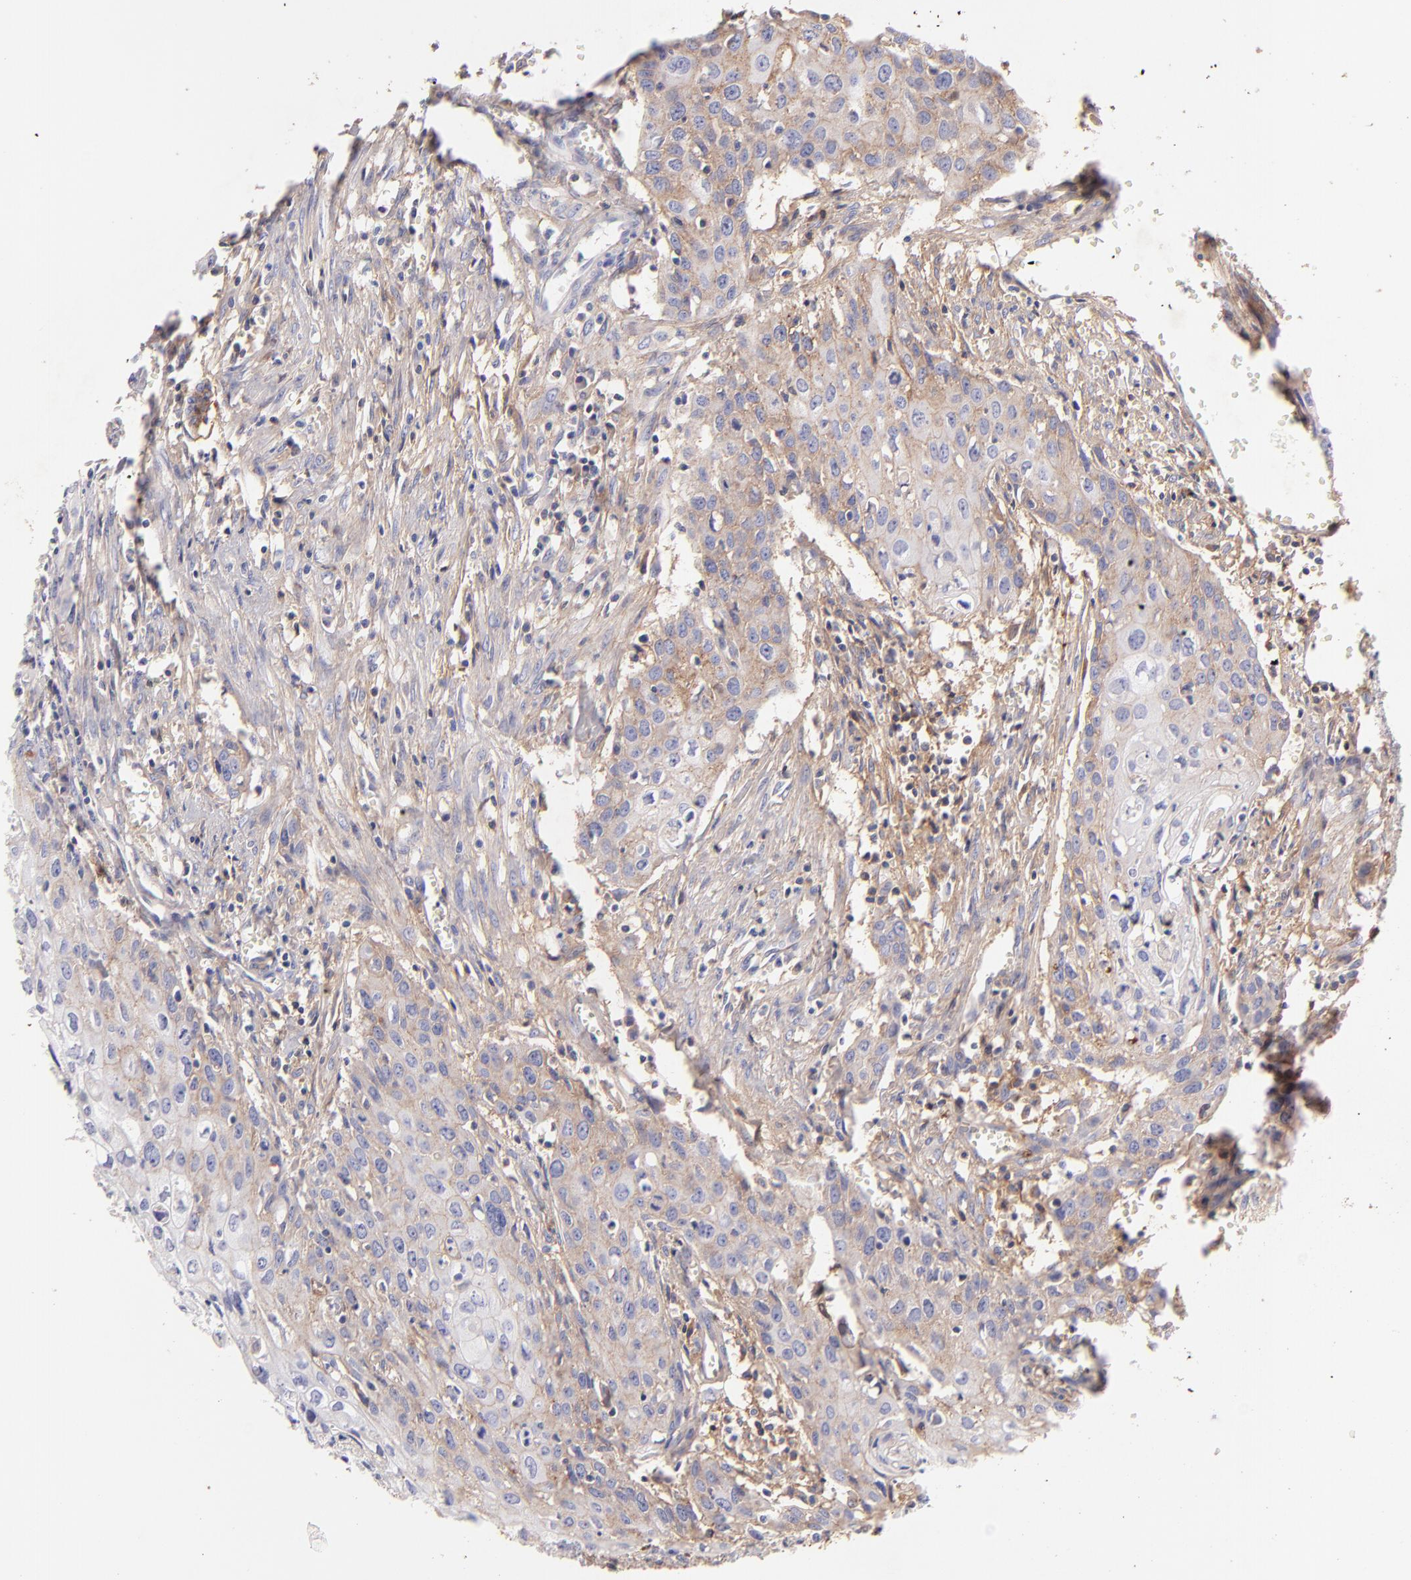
{"staining": {"intensity": "weak", "quantity": "25%-75%", "location": "cytoplasmic/membranous"}, "tissue": "urothelial cancer", "cell_type": "Tumor cells", "image_type": "cancer", "snomed": [{"axis": "morphology", "description": "Urothelial carcinoma, High grade"}, {"axis": "topography", "description": "Urinary bladder"}], "caption": "High-magnification brightfield microscopy of urothelial cancer stained with DAB (brown) and counterstained with hematoxylin (blue). tumor cells exhibit weak cytoplasmic/membranous expression is seen in approximately25%-75% of cells.", "gene": "FGB", "patient": {"sex": "male", "age": 54}}